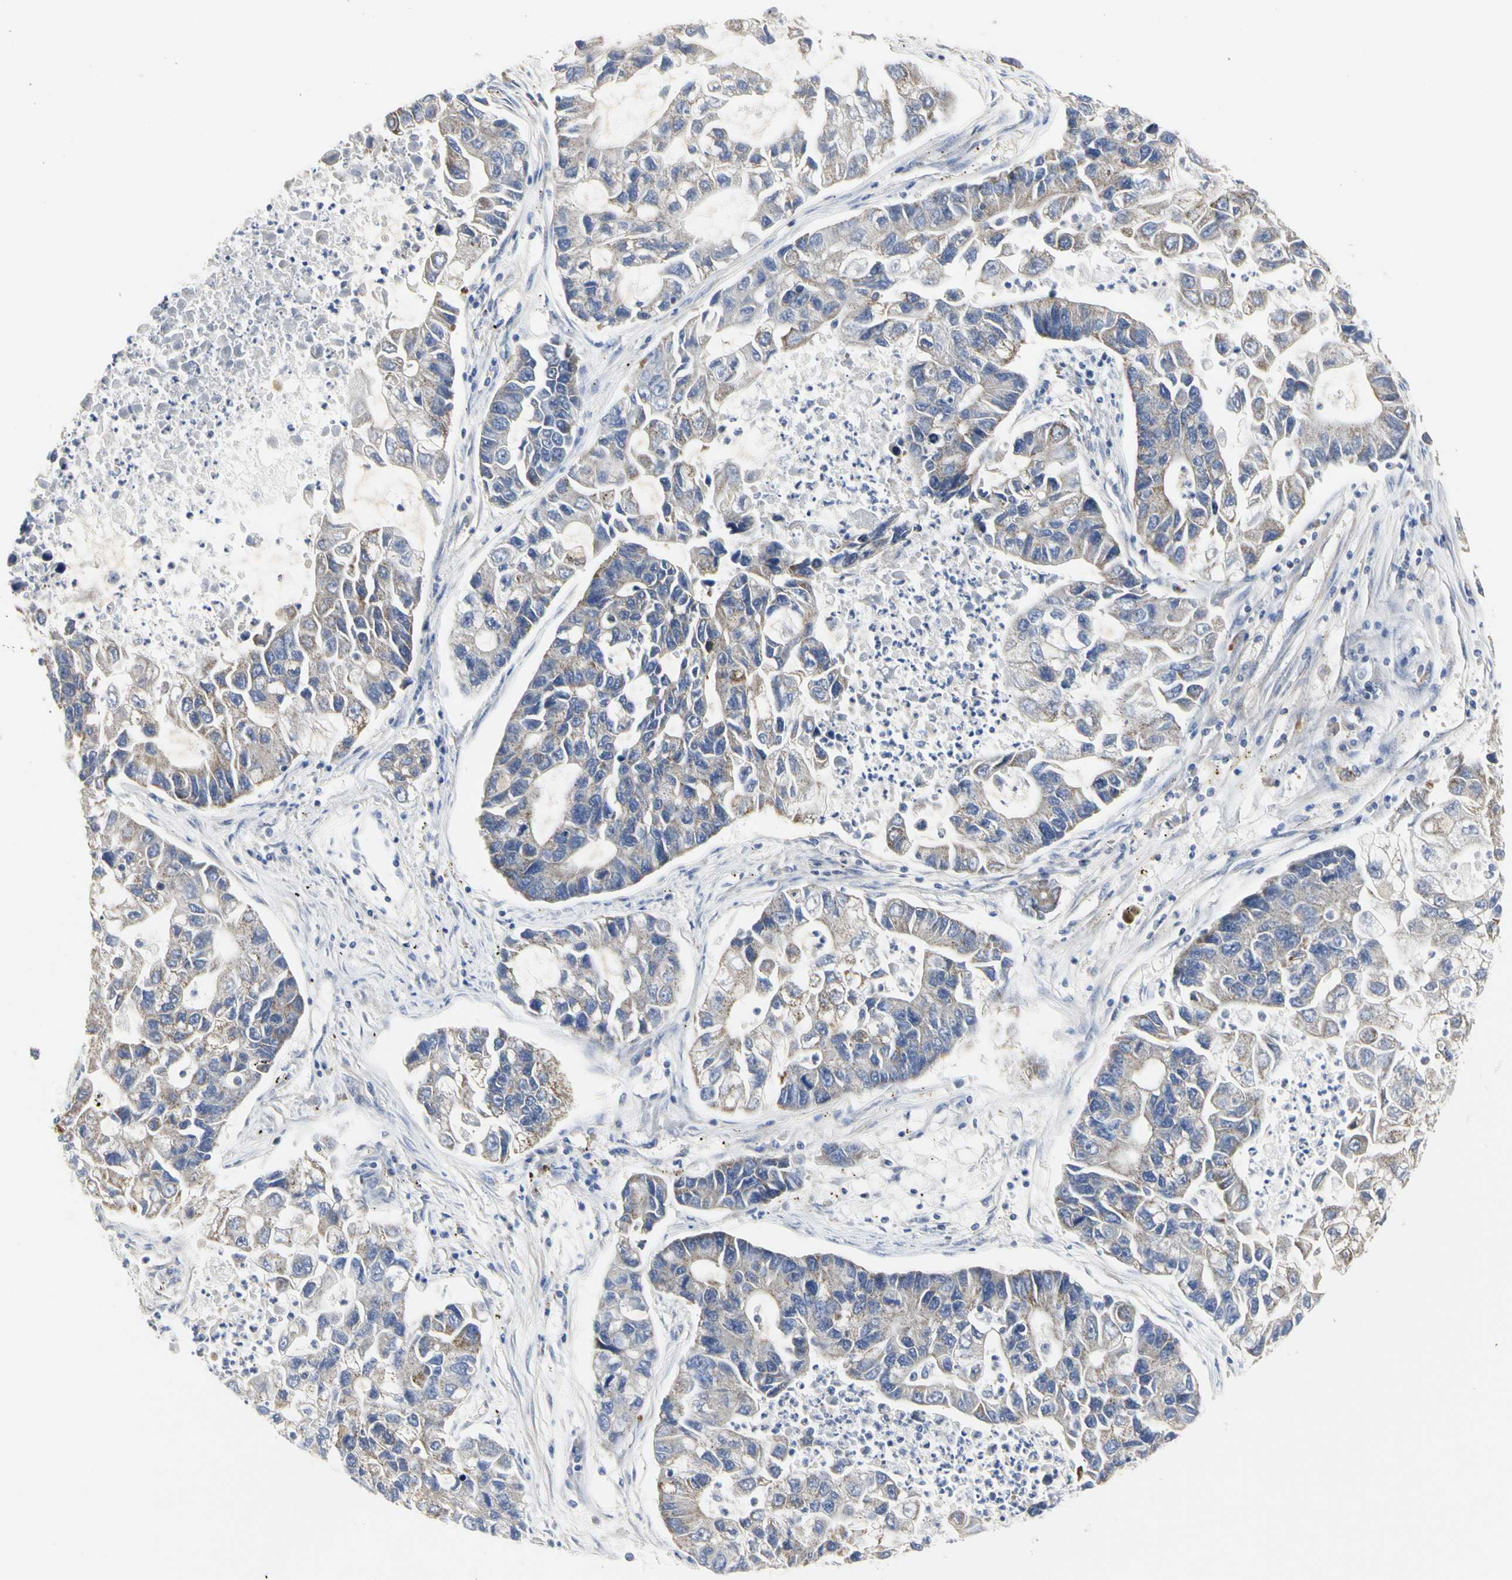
{"staining": {"intensity": "moderate", "quantity": "25%-75%", "location": "cytoplasmic/membranous"}, "tissue": "lung cancer", "cell_type": "Tumor cells", "image_type": "cancer", "snomed": [{"axis": "morphology", "description": "Adenocarcinoma, NOS"}, {"axis": "topography", "description": "Lung"}], "caption": "DAB (3,3'-diaminobenzidine) immunohistochemical staining of lung adenocarcinoma shows moderate cytoplasmic/membranous protein positivity in about 25%-75% of tumor cells.", "gene": "SHANK2", "patient": {"sex": "female", "age": 51}}